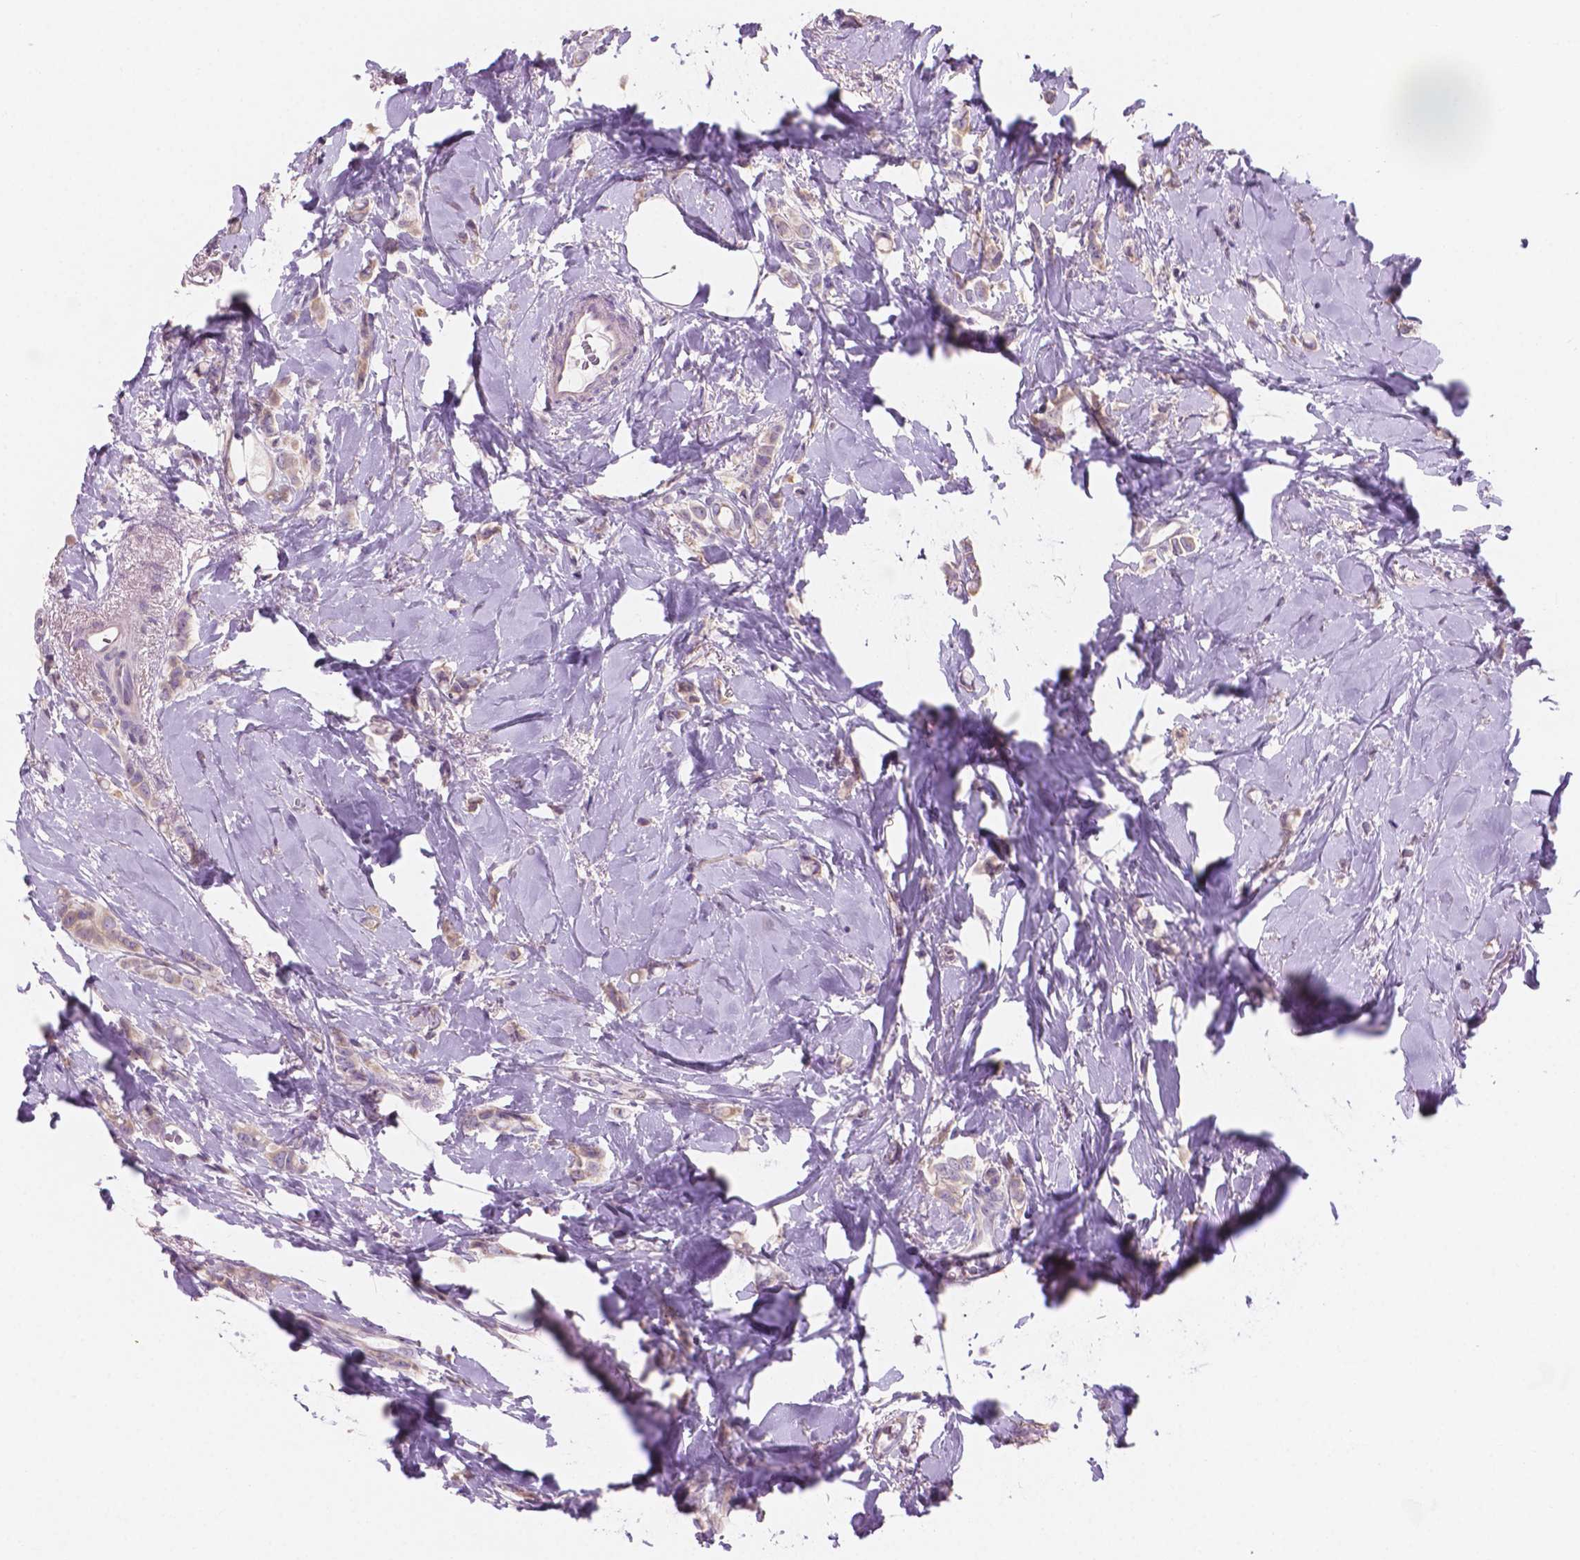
{"staining": {"intensity": "weak", "quantity": "<25%", "location": "cytoplasmic/membranous"}, "tissue": "breast cancer", "cell_type": "Tumor cells", "image_type": "cancer", "snomed": [{"axis": "morphology", "description": "Lobular carcinoma"}, {"axis": "topography", "description": "Breast"}], "caption": "Immunohistochemical staining of human breast cancer (lobular carcinoma) displays no significant positivity in tumor cells.", "gene": "SBSN", "patient": {"sex": "female", "age": 66}}